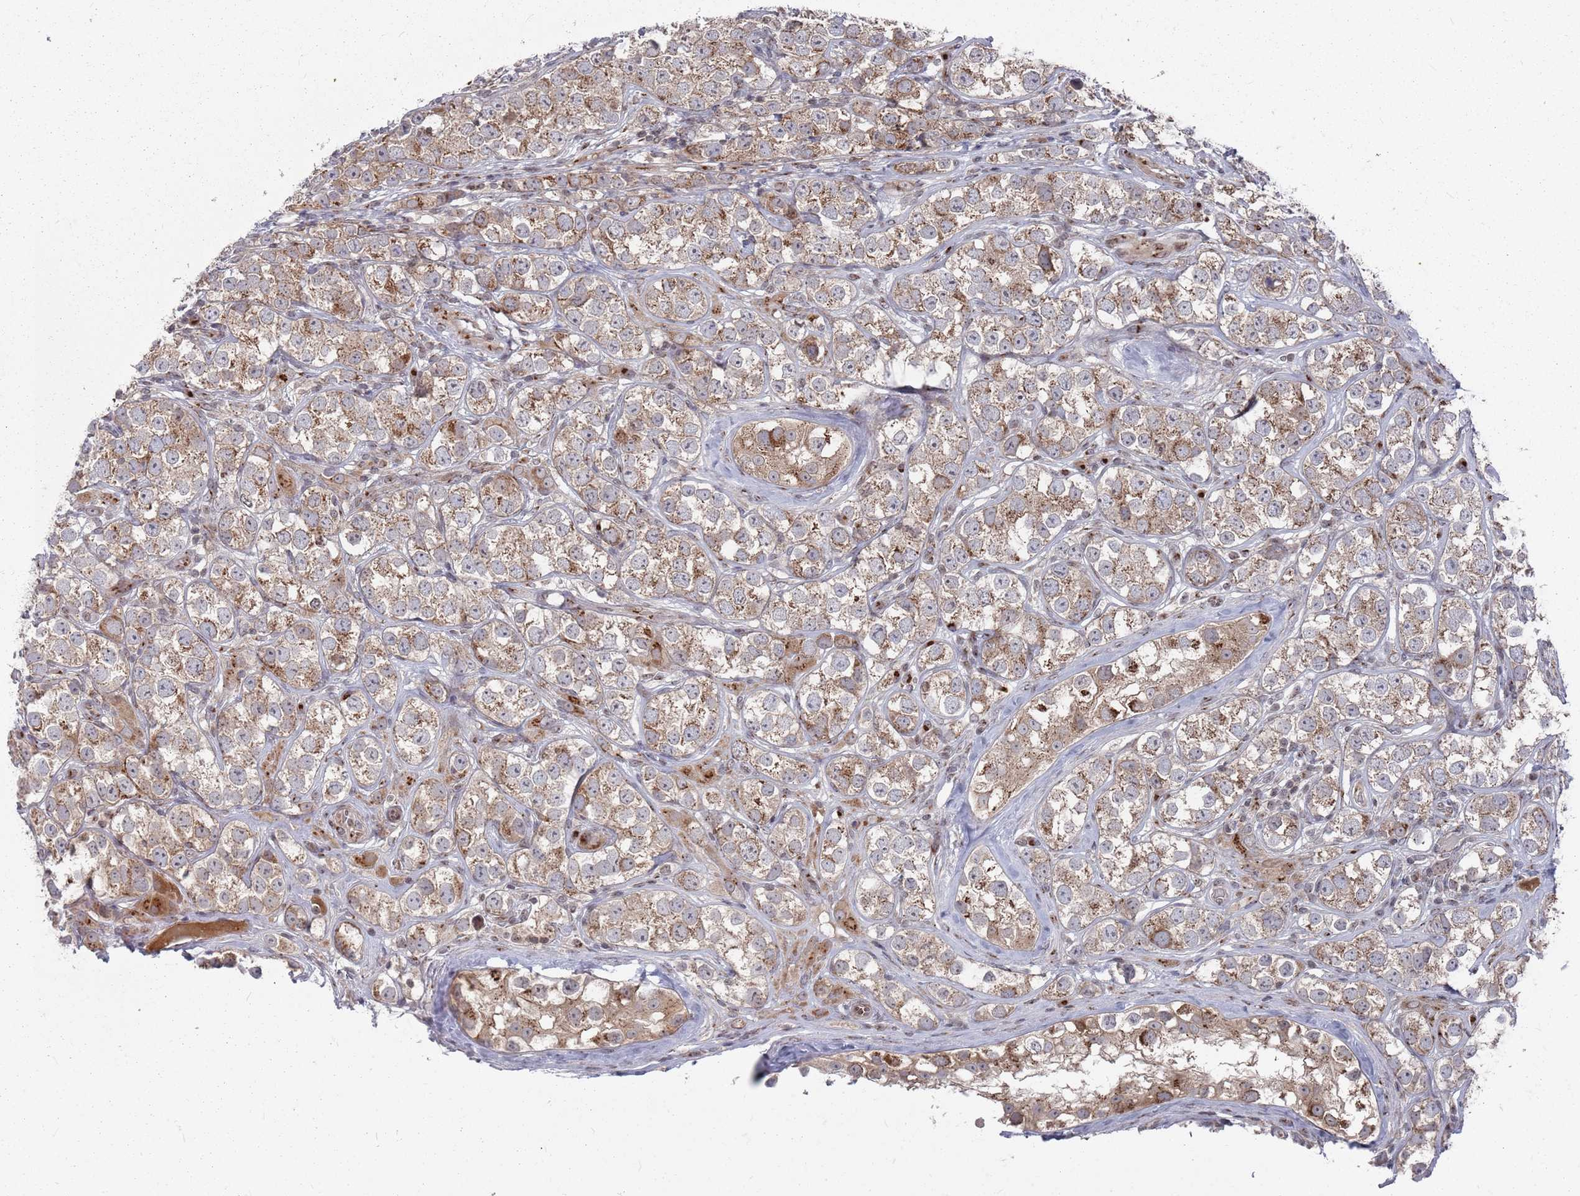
{"staining": {"intensity": "moderate", "quantity": ">75%", "location": "cytoplasmic/membranous"}, "tissue": "testis cancer", "cell_type": "Tumor cells", "image_type": "cancer", "snomed": [{"axis": "morphology", "description": "Seminoma, NOS"}, {"axis": "topography", "description": "Testis"}], "caption": "There is medium levels of moderate cytoplasmic/membranous expression in tumor cells of testis cancer (seminoma), as demonstrated by immunohistochemical staining (brown color).", "gene": "FMO4", "patient": {"sex": "male", "age": 28}}